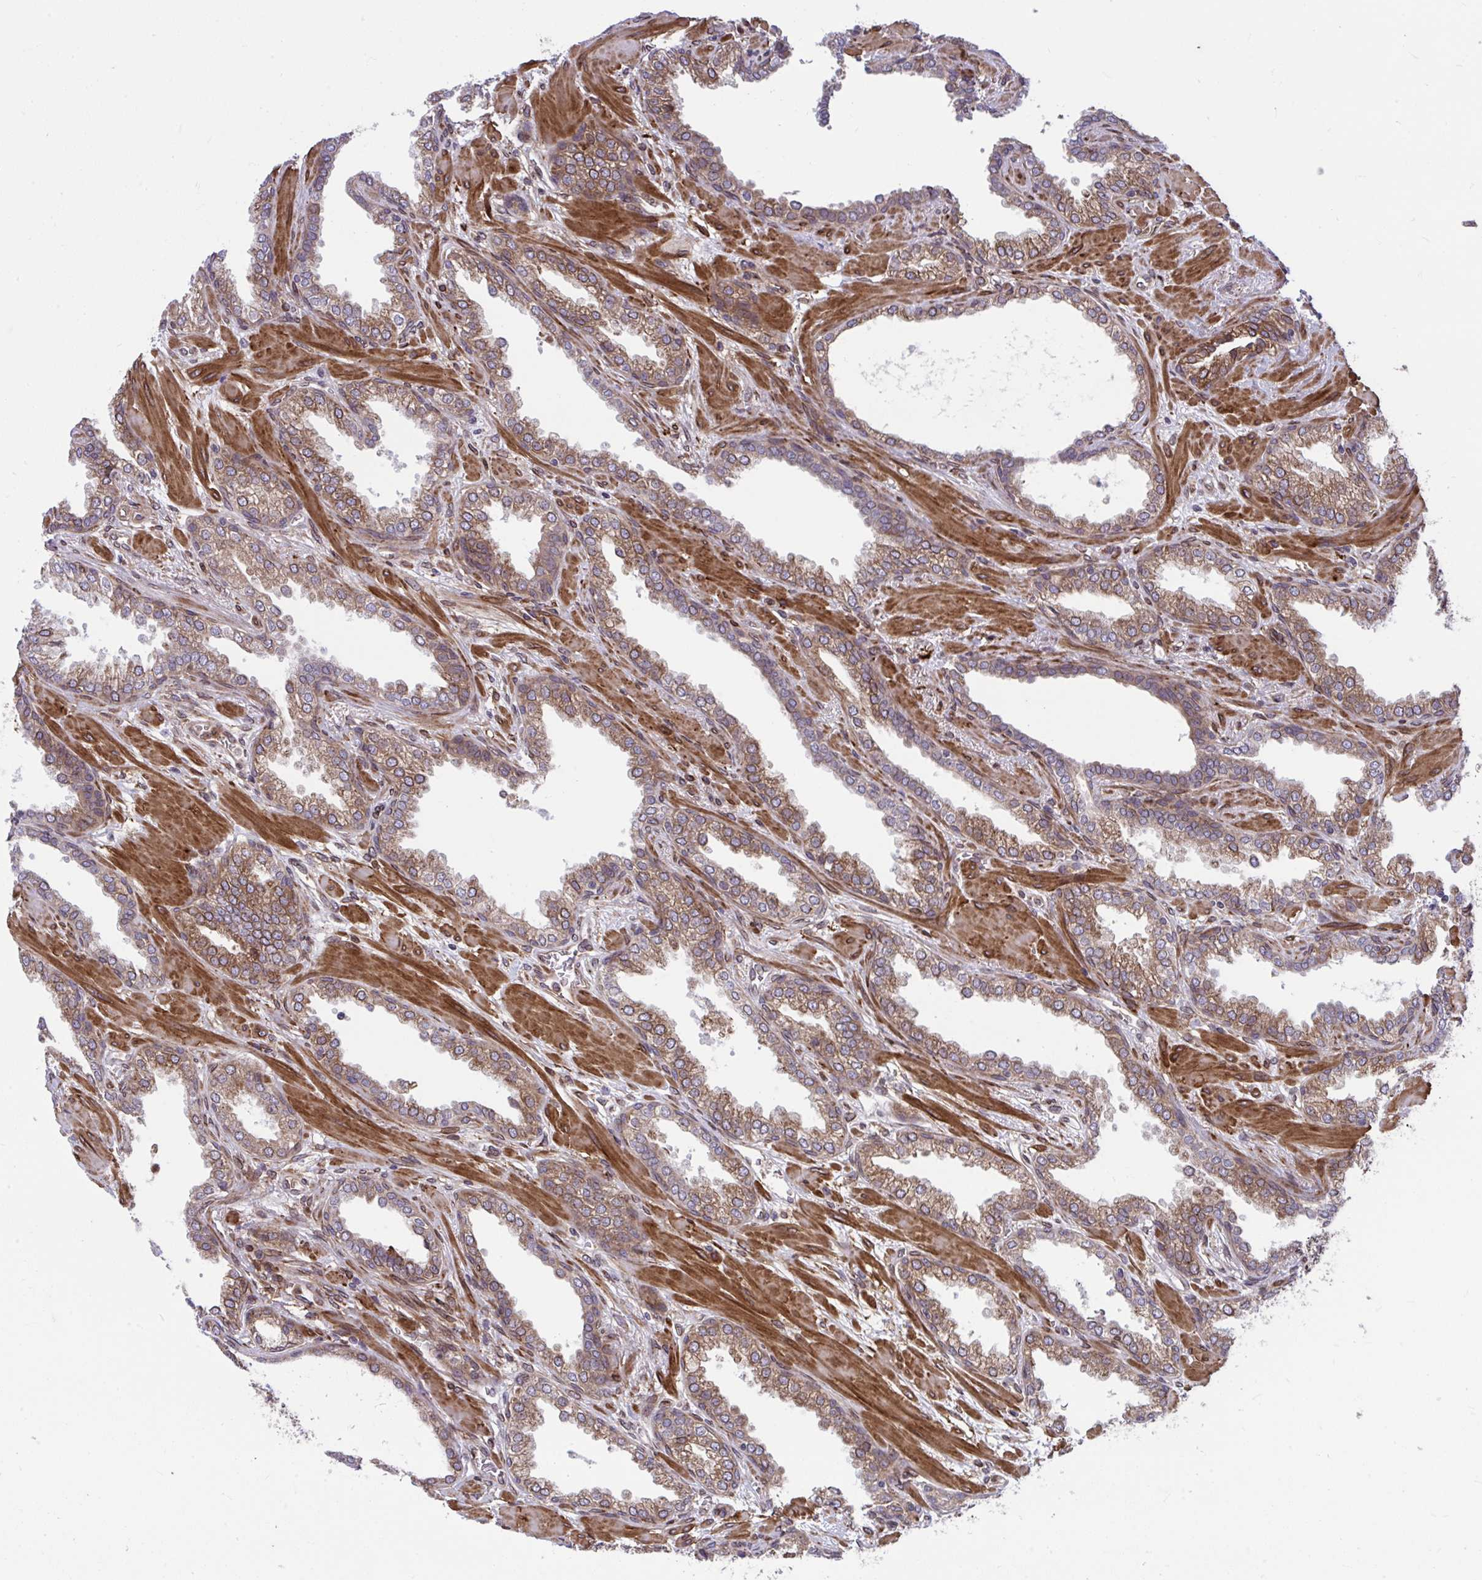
{"staining": {"intensity": "moderate", "quantity": ">75%", "location": "cytoplasmic/membranous"}, "tissue": "prostate cancer", "cell_type": "Tumor cells", "image_type": "cancer", "snomed": [{"axis": "morphology", "description": "Adenocarcinoma, High grade"}, {"axis": "topography", "description": "Prostate"}], "caption": "Immunohistochemical staining of human high-grade adenocarcinoma (prostate) exhibits medium levels of moderate cytoplasmic/membranous expression in approximately >75% of tumor cells.", "gene": "STIM2", "patient": {"sex": "male", "age": 60}}